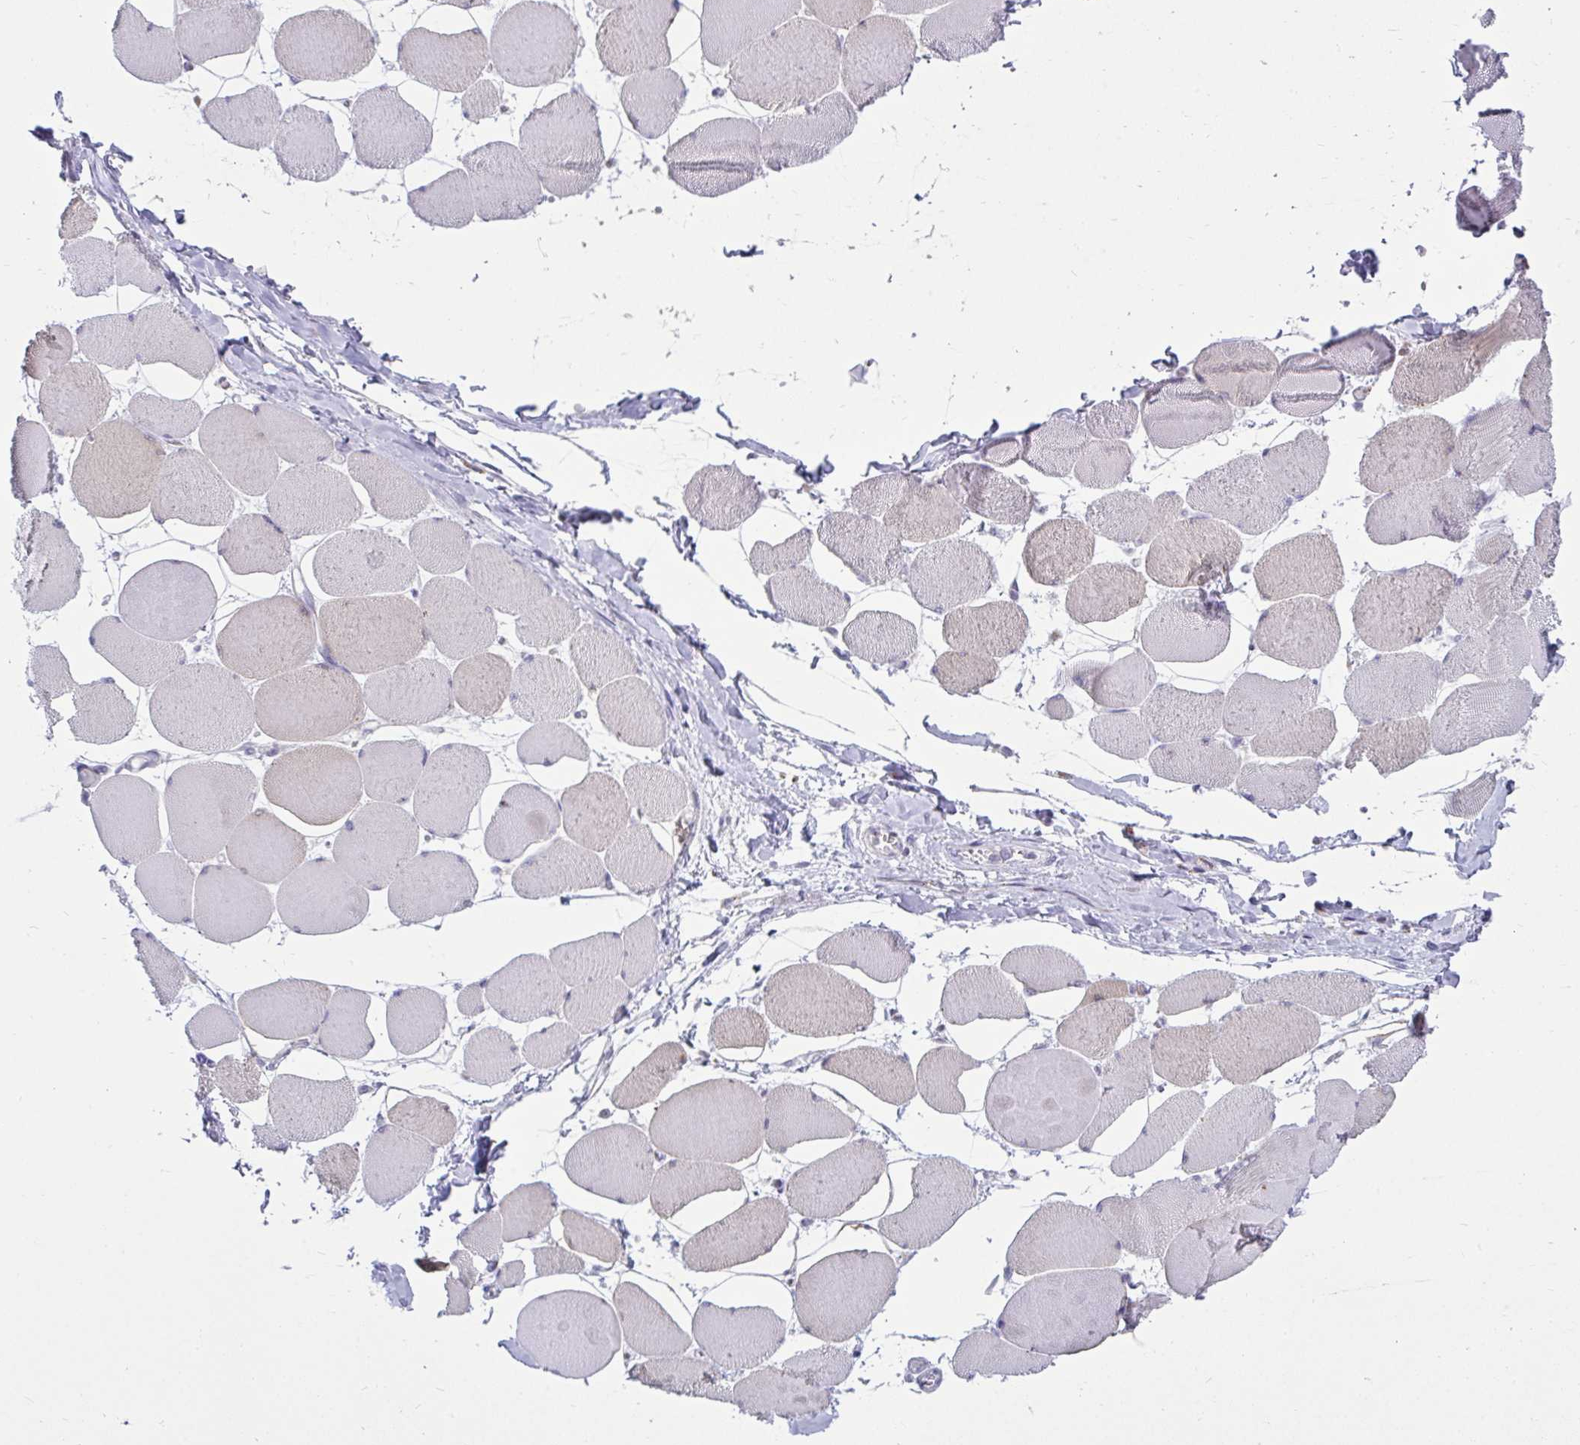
{"staining": {"intensity": "weak", "quantity": "25%-75%", "location": "cytoplasmic/membranous"}, "tissue": "skeletal muscle", "cell_type": "Myocytes", "image_type": "normal", "snomed": [{"axis": "morphology", "description": "Normal tissue, NOS"}, {"axis": "topography", "description": "Skeletal muscle"}], "caption": "Brown immunohistochemical staining in unremarkable skeletal muscle exhibits weak cytoplasmic/membranous staining in about 25%-75% of myocytes. (DAB (3,3'-diaminobenzidine) IHC, brown staining for protein, blue staining for nuclei).", "gene": "CTSZ", "patient": {"sex": "female", "age": 75}}